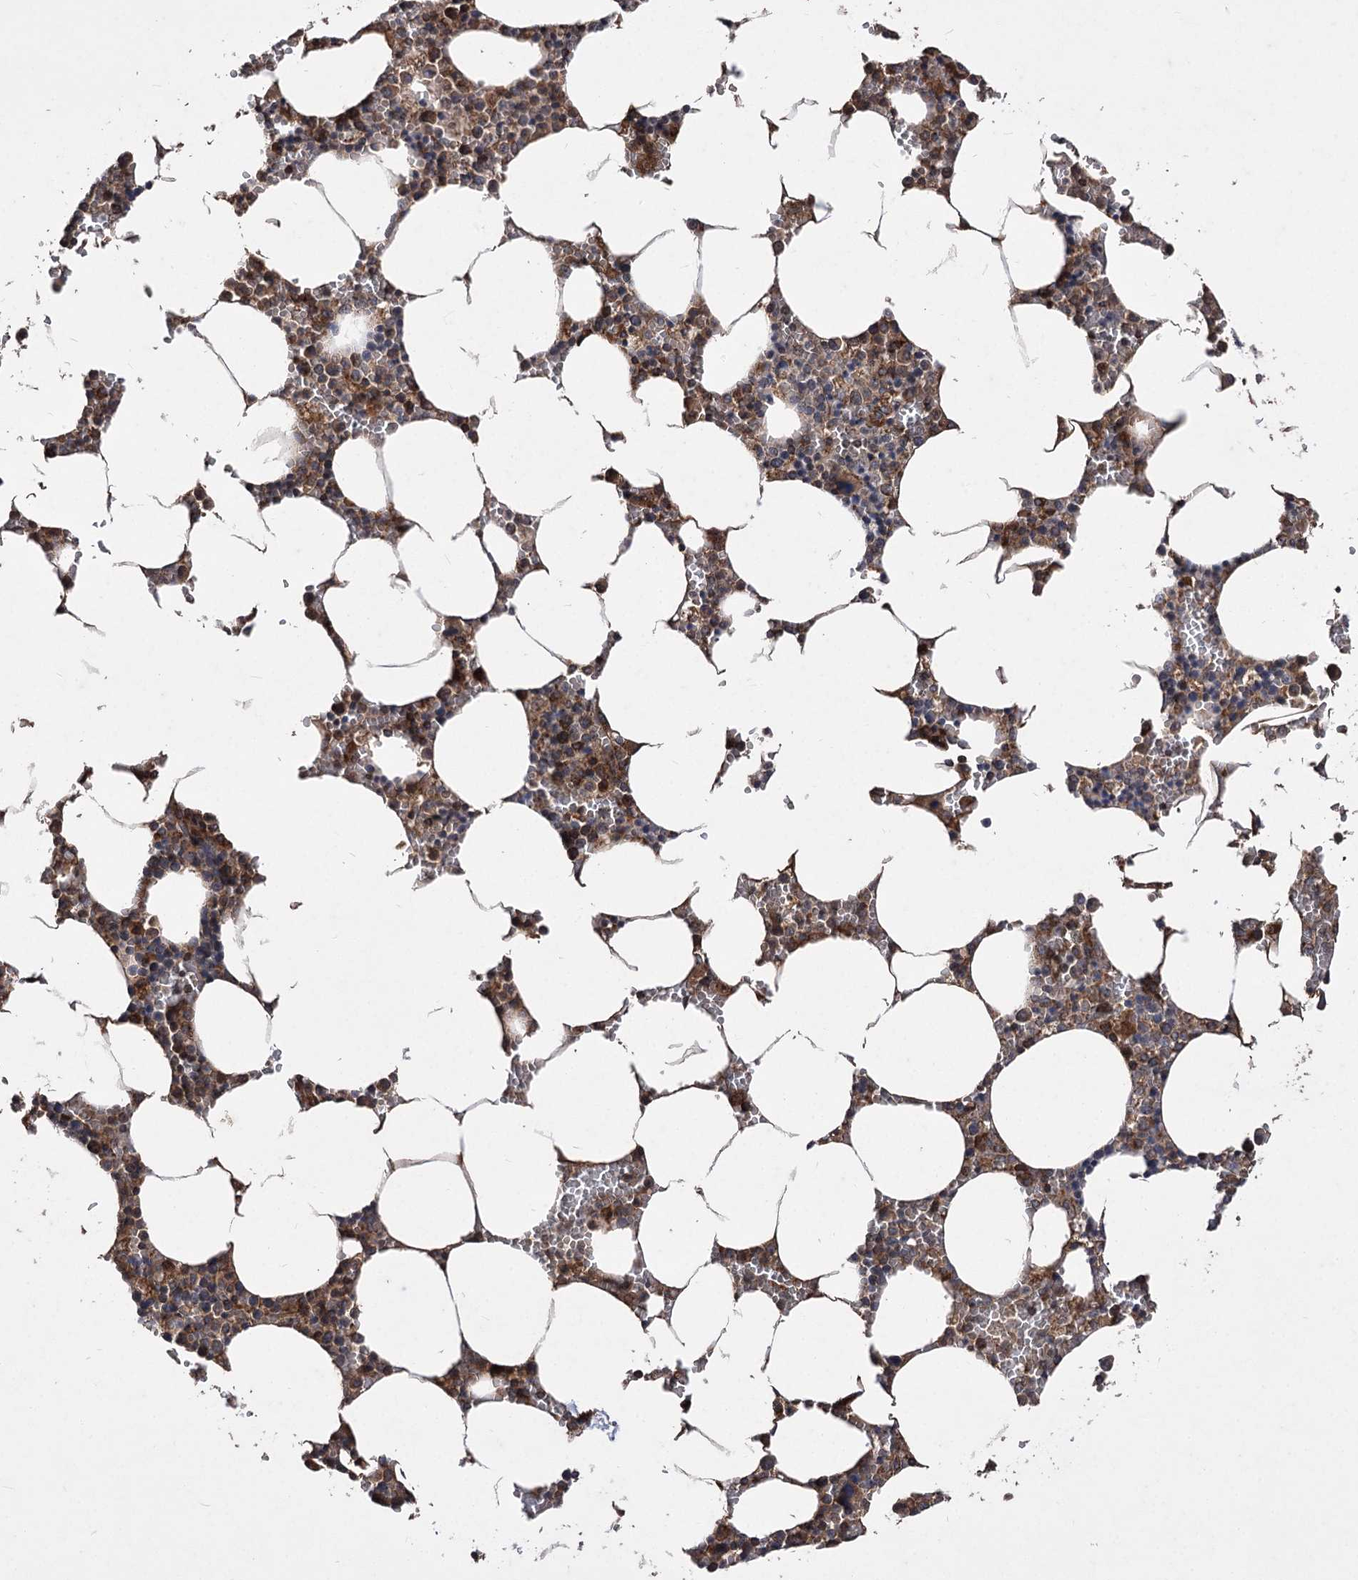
{"staining": {"intensity": "moderate", "quantity": "25%-75%", "location": "cytoplasmic/membranous"}, "tissue": "bone marrow", "cell_type": "Hematopoietic cells", "image_type": "normal", "snomed": [{"axis": "morphology", "description": "Normal tissue, NOS"}, {"axis": "topography", "description": "Bone marrow"}], "caption": "Immunohistochemical staining of benign bone marrow demonstrates moderate cytoplasmic/membranous protein expression in approximately 25%-75% of hematopoietic cells.", "gene": "RASSF3", "patient": {"sex": "male", "age": 70}}